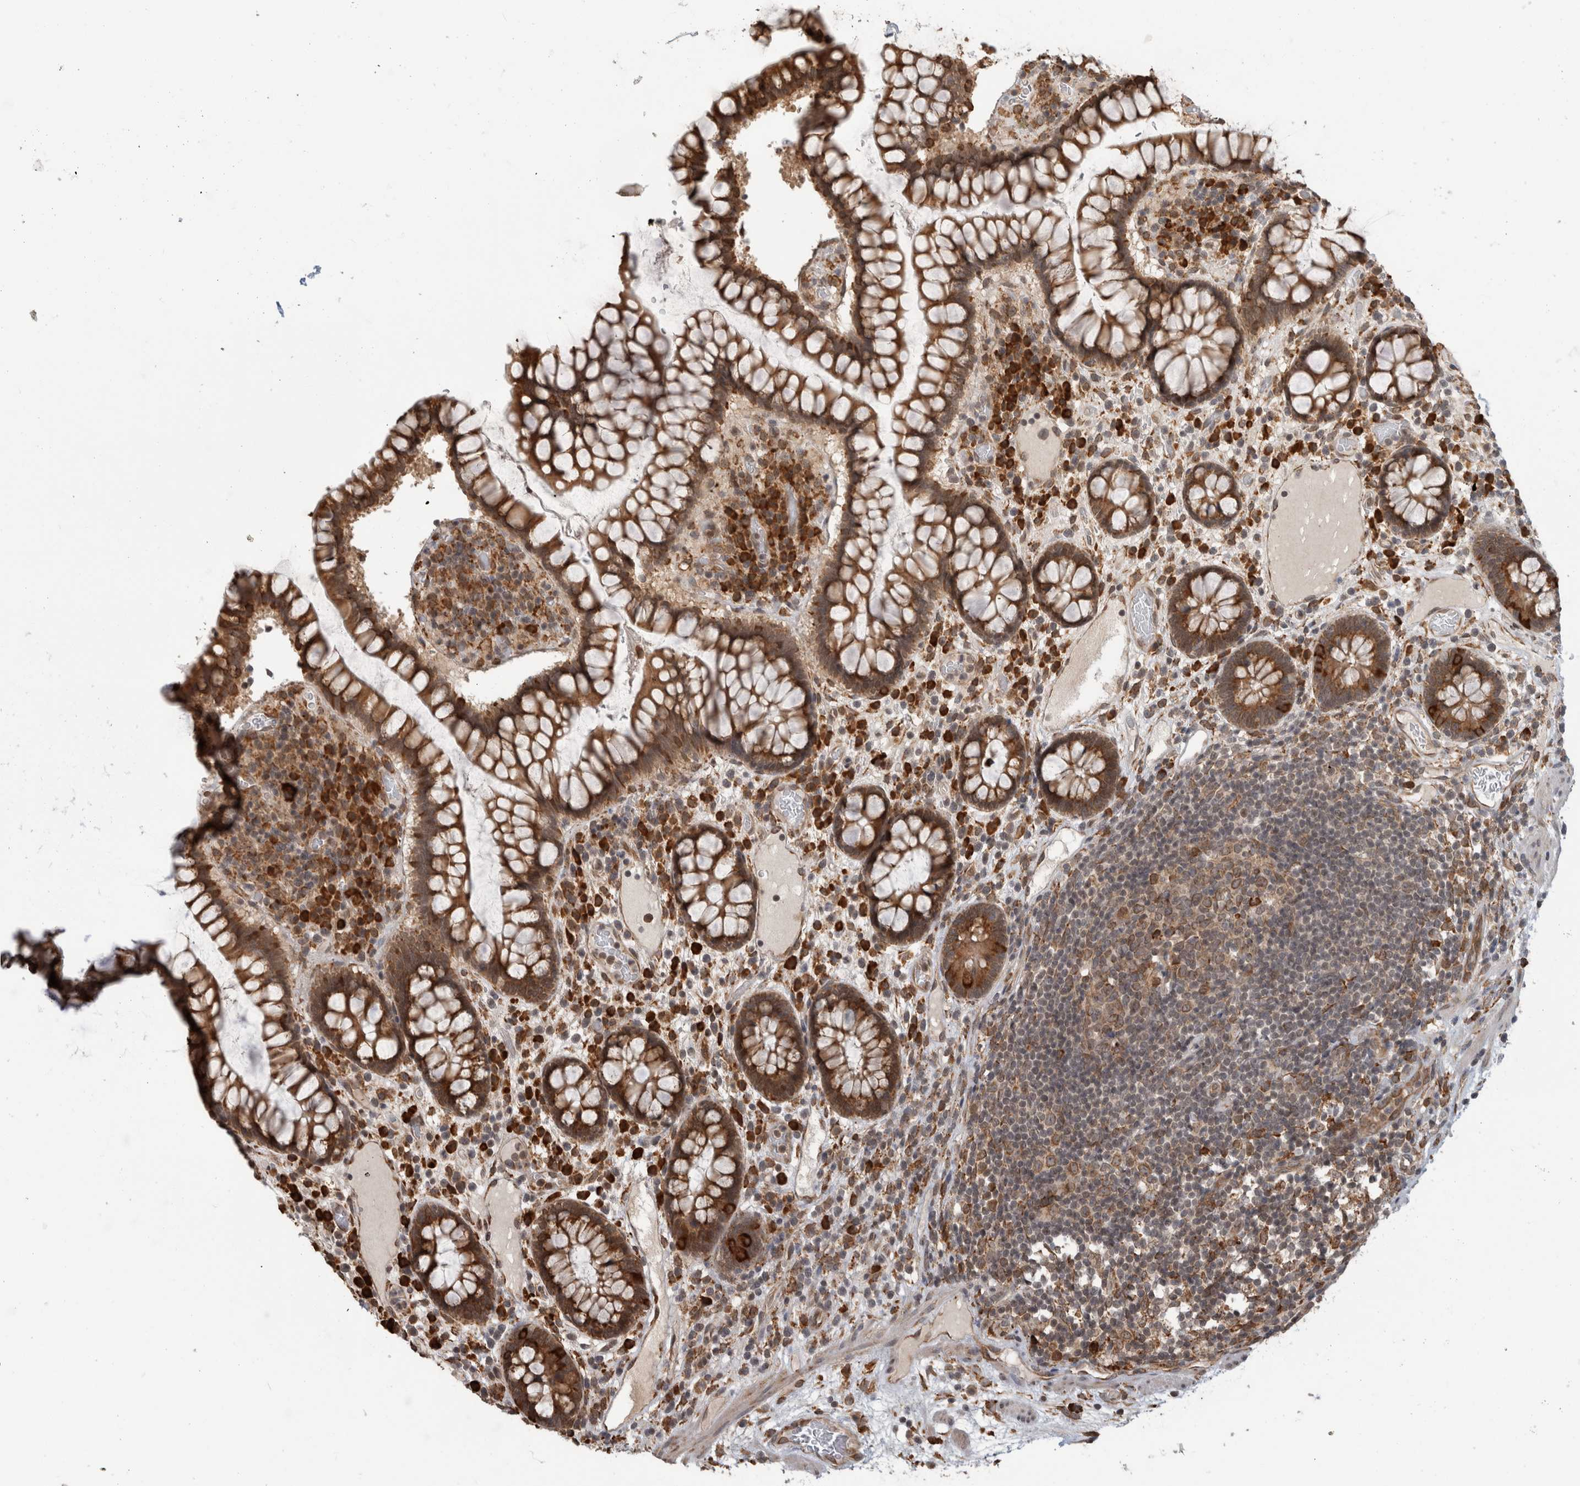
{"staining": {"intensity": "negative", "quantity": "none", "location": "none"}, "tissue": "colon", "cell_type": "Endothelial cells", "image_type": "normal", "snomed": [{"axis": "morphology", "description": "Normal tissue, NOS"}, {"axis": "topography", "description": "Colon"}], "caption": "This is an immunohistochemistry (IHC) photomicrograph of unremarkable human colon. There is no staining in endothelial cells.", "gene": "MS4A7", "patient": {"sex": "female", "age": 79}}